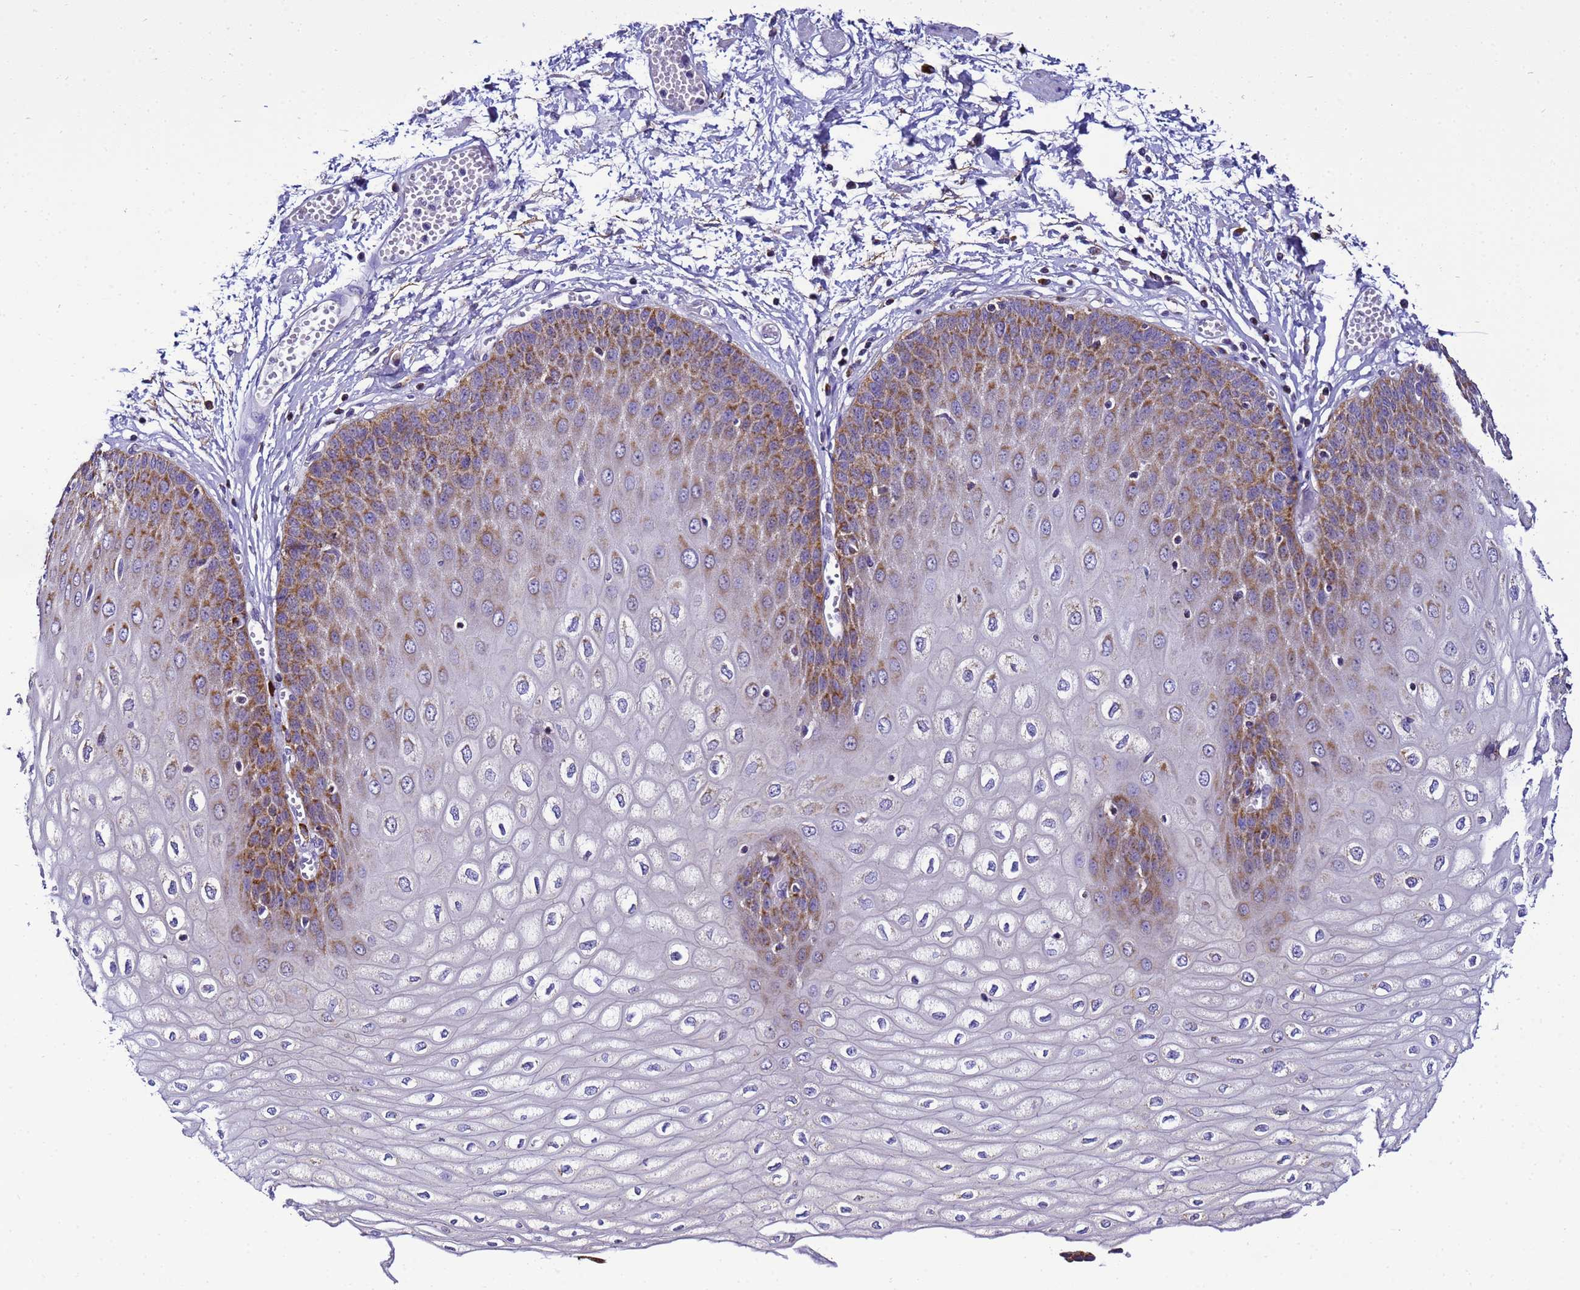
{"staining": {"intensity": "moderate", "quantity": "<25%", "location": "cytoplasmic/membranous"}, "tissue": "esophagus", "cell_type": "Squamous epithelial cells", "image_type": "normal", "snomed": [{"axis": "morphology", "description": "Normal tissue, NOS"}, {"axis": "topography", "description": "Esophagus"}], "caption": "High-power microscopy captured an IHC image of normal esophagus, revealing moderate cytoplasmic/membranous expression in about <25% of squamous epithelial cells. (brown staining indicates protein expression, while blue staining denotes nuclei).", "gene": "HIGD2A", "patient": {"sex": "male", "age": 60}}